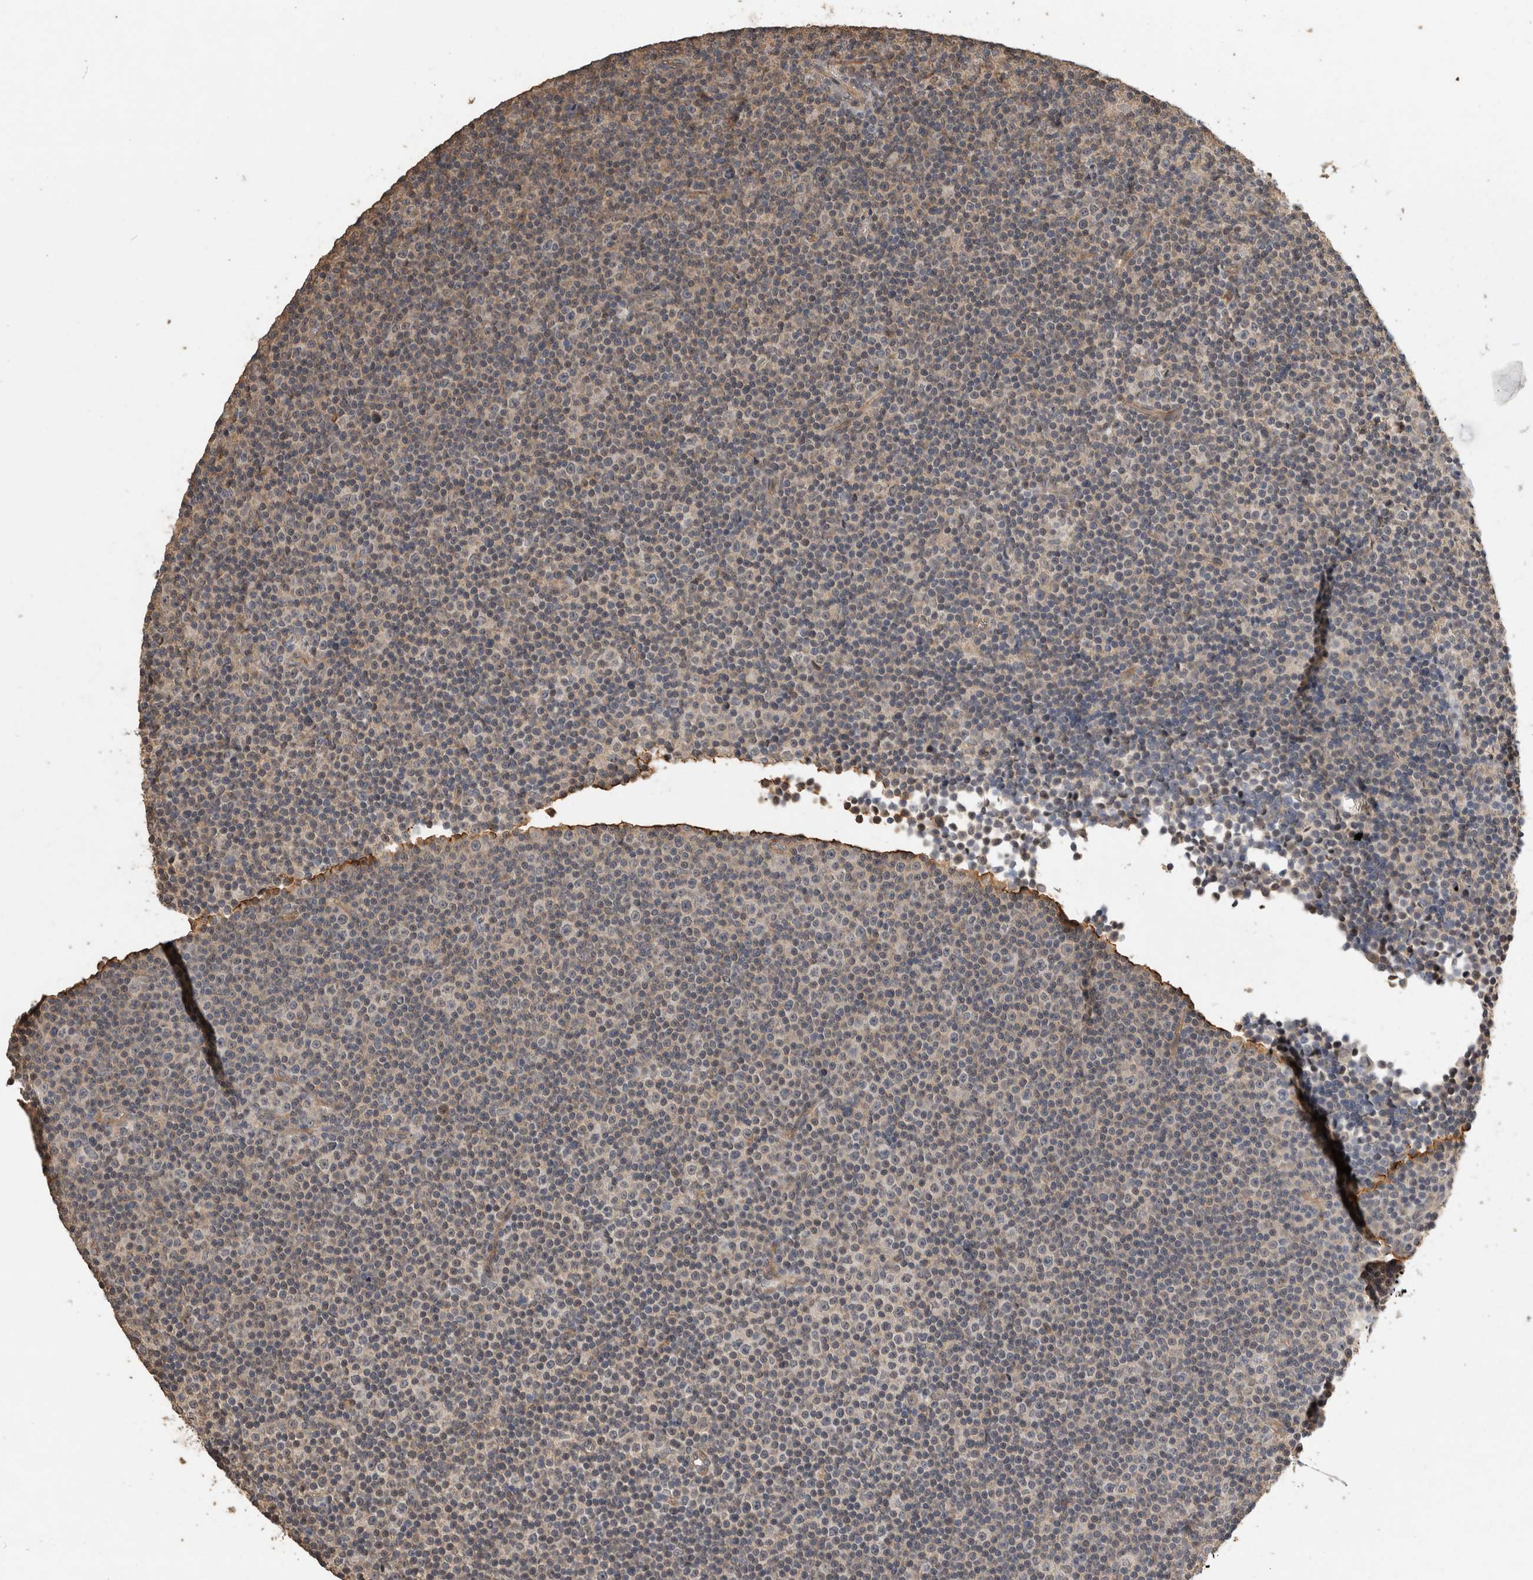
{"staining": {"intensity": "weak", "quantity": "<25%", "location": "cytoplasmic/membranous"}, "tissue": "lymphoma", "cell_type": "Tumor cells", "image_type": "cancer", "snomed": [{"axis": "morphology", "description": "Malignant lymphoma, non-Hodgkin's type, Low grade"}, {"axis": "topography", "description": "Lymph node"}], "caption": "Immunohistochemical staining of human lymphoma displays no significant expression in tumor cells. The staining is performed using DAB brown chromogen with nuclei counter-stained in using hematoxylin.", "gene": "RHPN1", "patient": {"sex": "female", "age": 67}}